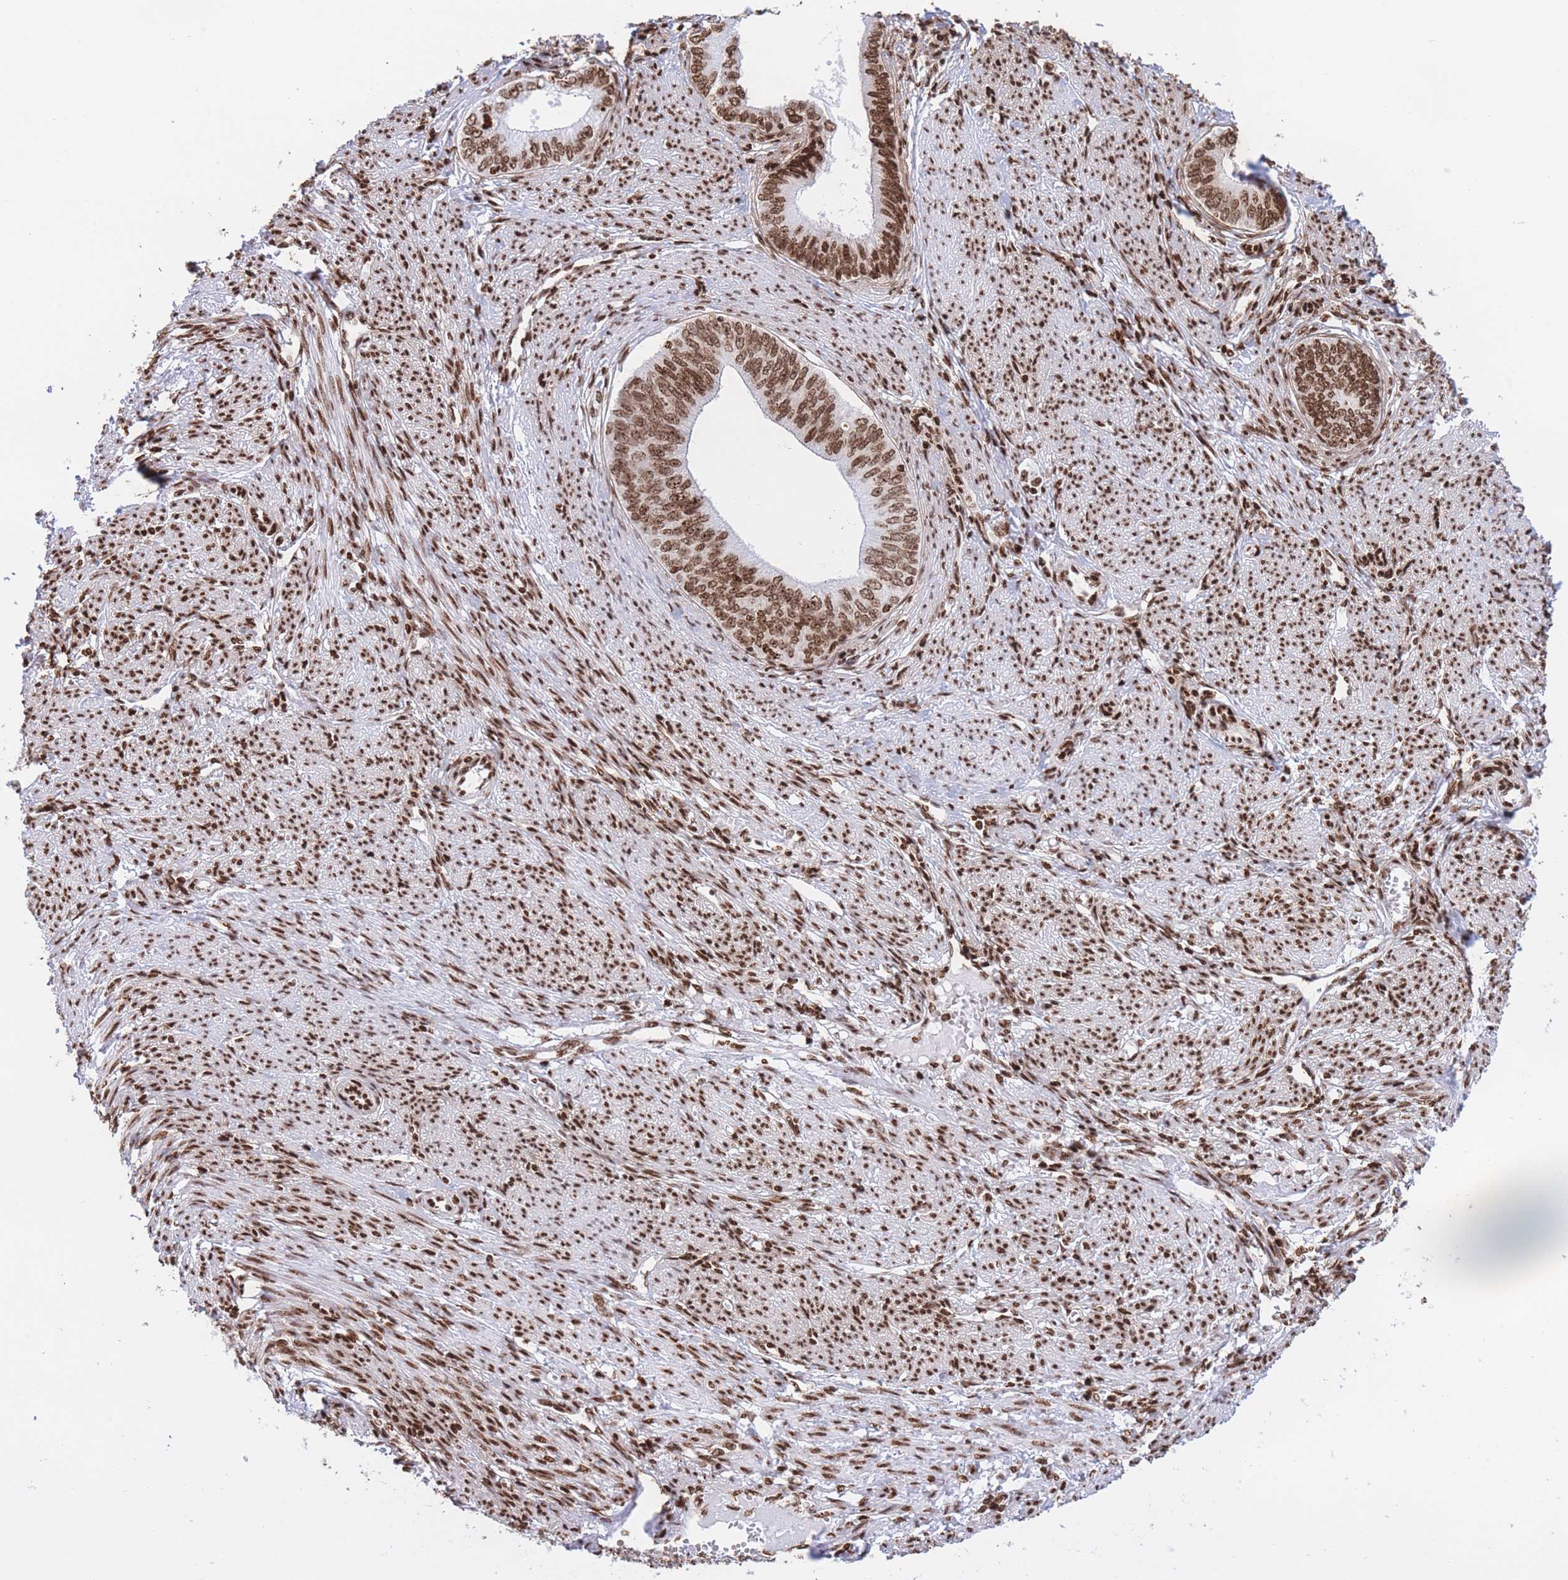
{"staining": {"intensity": "strong", "quantity": ">75%", "location": "nuclear"}, "tissue": "endometrial cancer", "cell_type": "Tumor cells", "image_type": "cancer", "snomed": [{"axis": "morphology", "description": "Adenocarcinoma, NOS"}, {"axis": "topography", "description": "Endometrium"}], "caption": "DAB immunohistochemical staining of human endometrial cancer (adenocarcinoma) shows strong nuclear protein positivity in approximately >75% of tumor cells.", "gene": "H2BC11", "patient": {"sex": "female", "age": 68}}